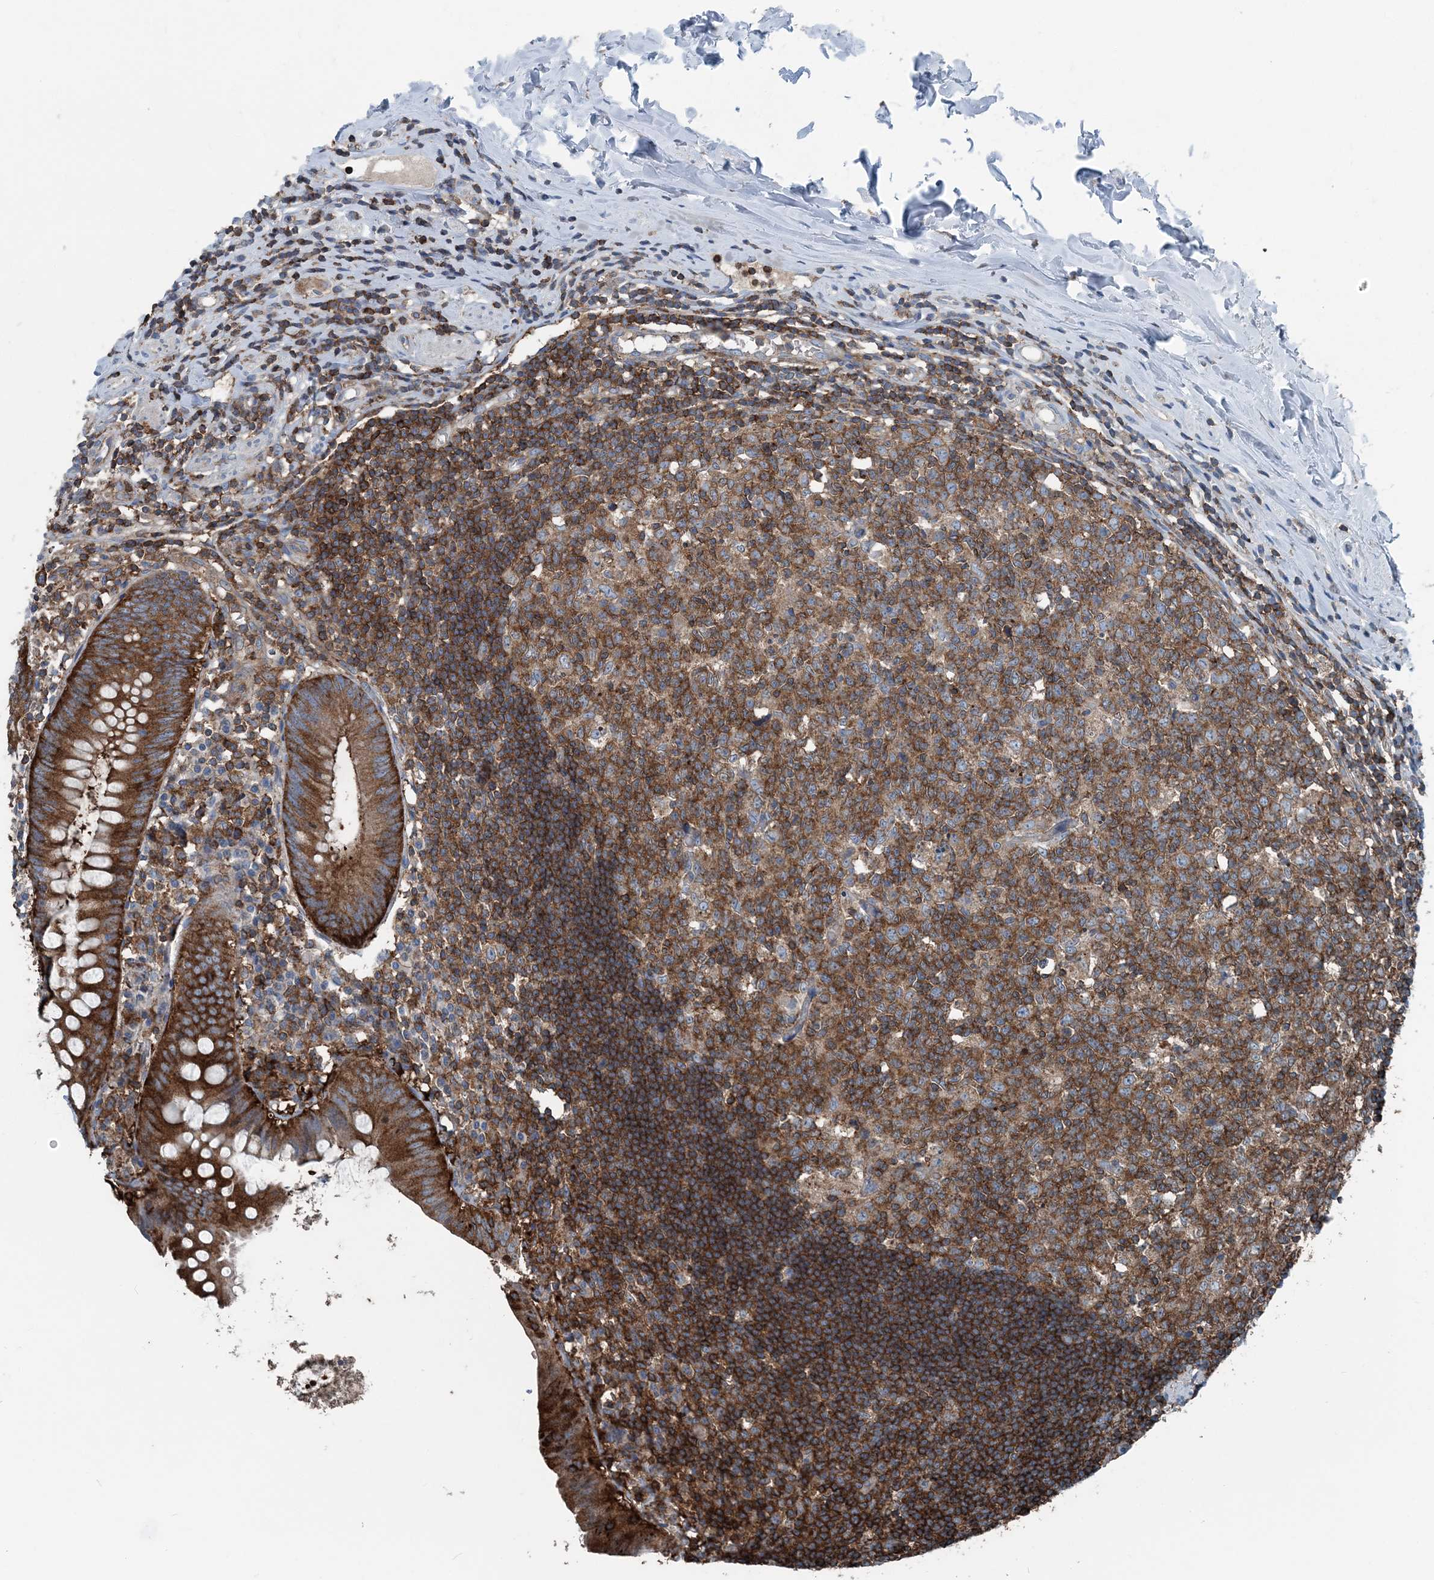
{"staining": {"intensity": "strong", "quantity": ">75%", "location": "cytoplasmic/membranous"}, "tissue": "appendix", "cell_type": "Glandular cells", "image_type": "normal", "snomed": [{"axis": "morphology", "description": "Normal tissue, NOS"}, {"axis": "topography", "description": "Appendix"}], "caption": "This histopathology image shows normal appendix stained with immunohistochemistry to label a protein in brown. The cytoplasmic/membranous of glandular cells show strong positivity for the protein. Nuclei are counter-stained blue.", "gene": "CFL1", "patient": {"sex": "female", "age": 54}}